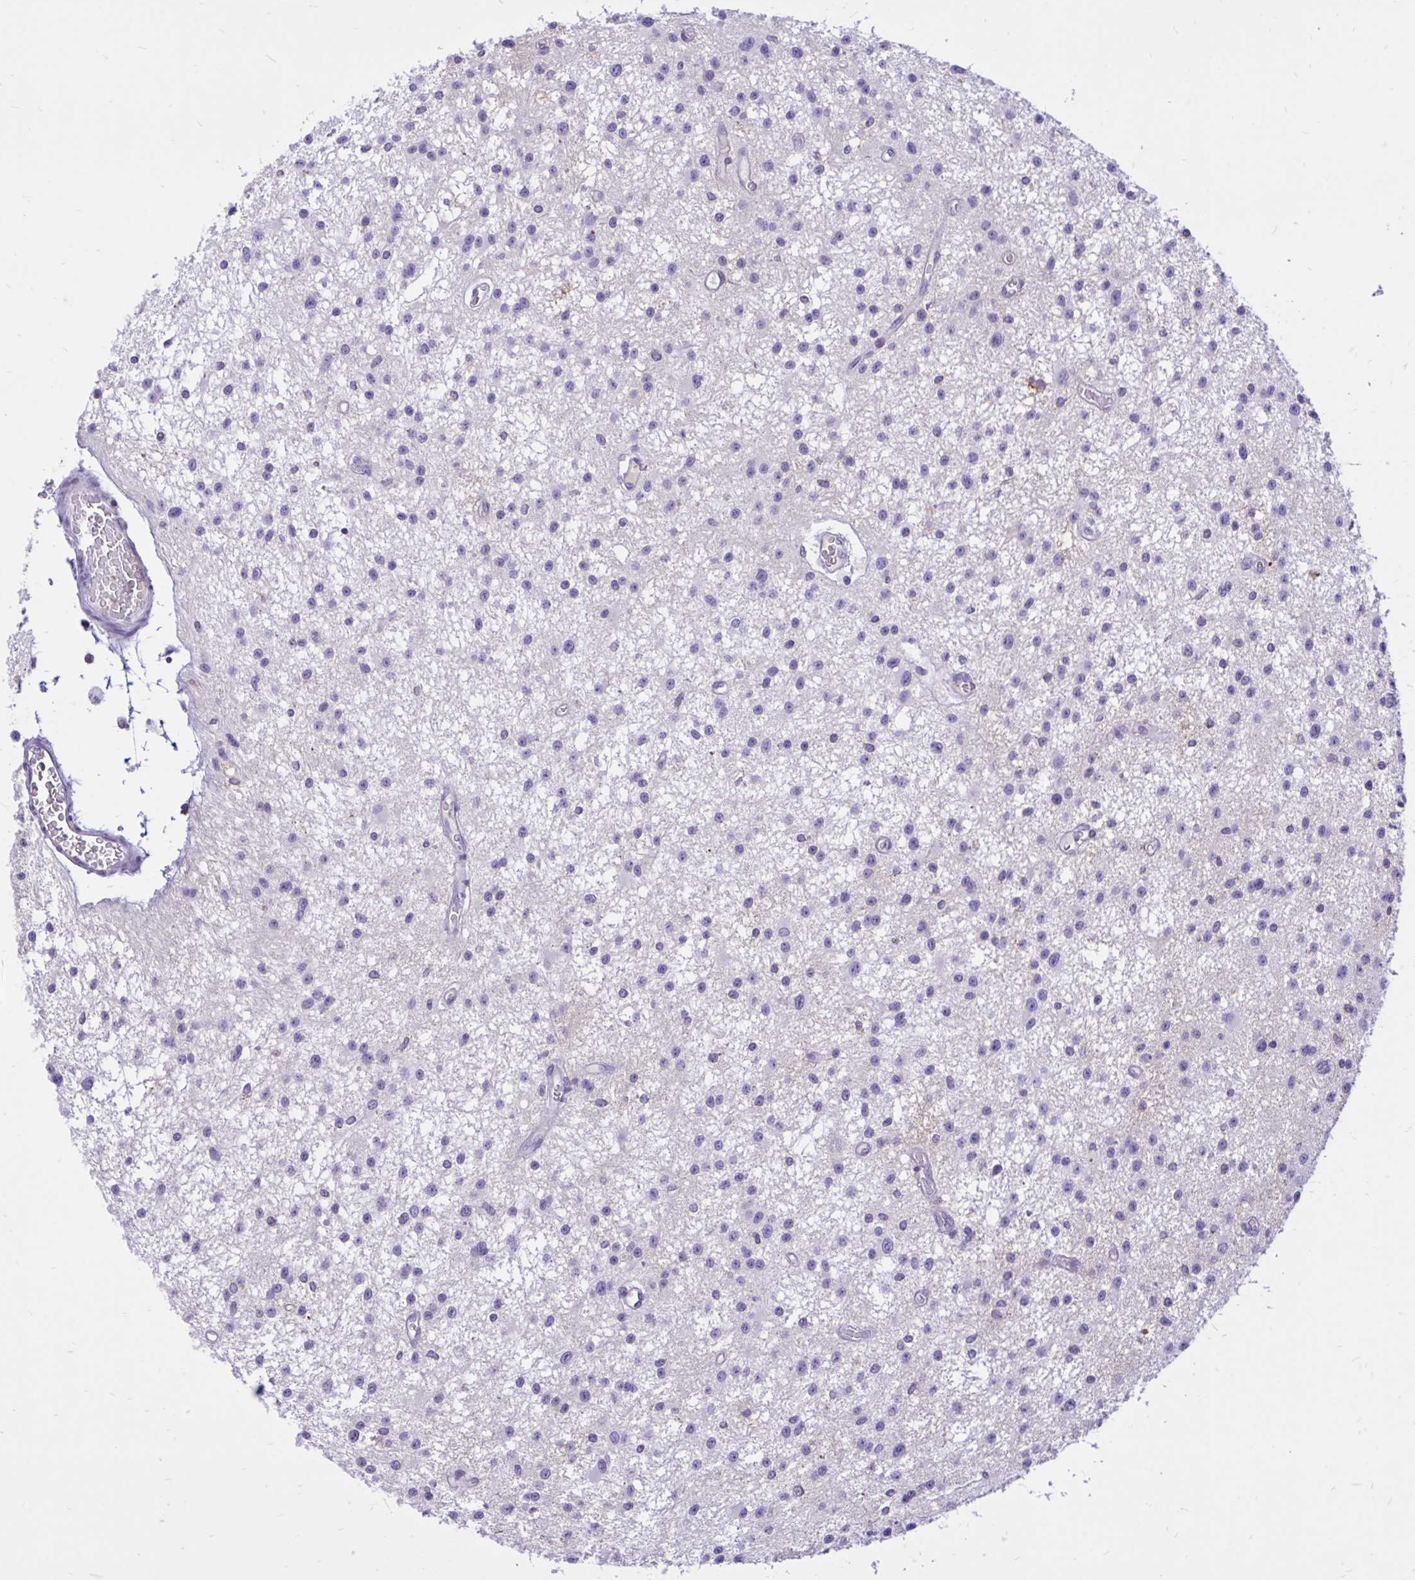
{"staining": {"intensity": "negative", "quantity": "none", "location": "none"}, "tissue": "glioma", "cell_type": "Tumor cells", "image_type": "cancer", "snomed": [{"axis": "morphology", "description": "Glioma, malignant, Low grade"}, {"axis": "topography", "description": "Brain"}], "caption": "The immunohistochemistry histopathology image has no significant positivity in tumor cells of glioma tissue.", "gene": "CXCL8", "patient": {"sex": "male", "age": 43}}